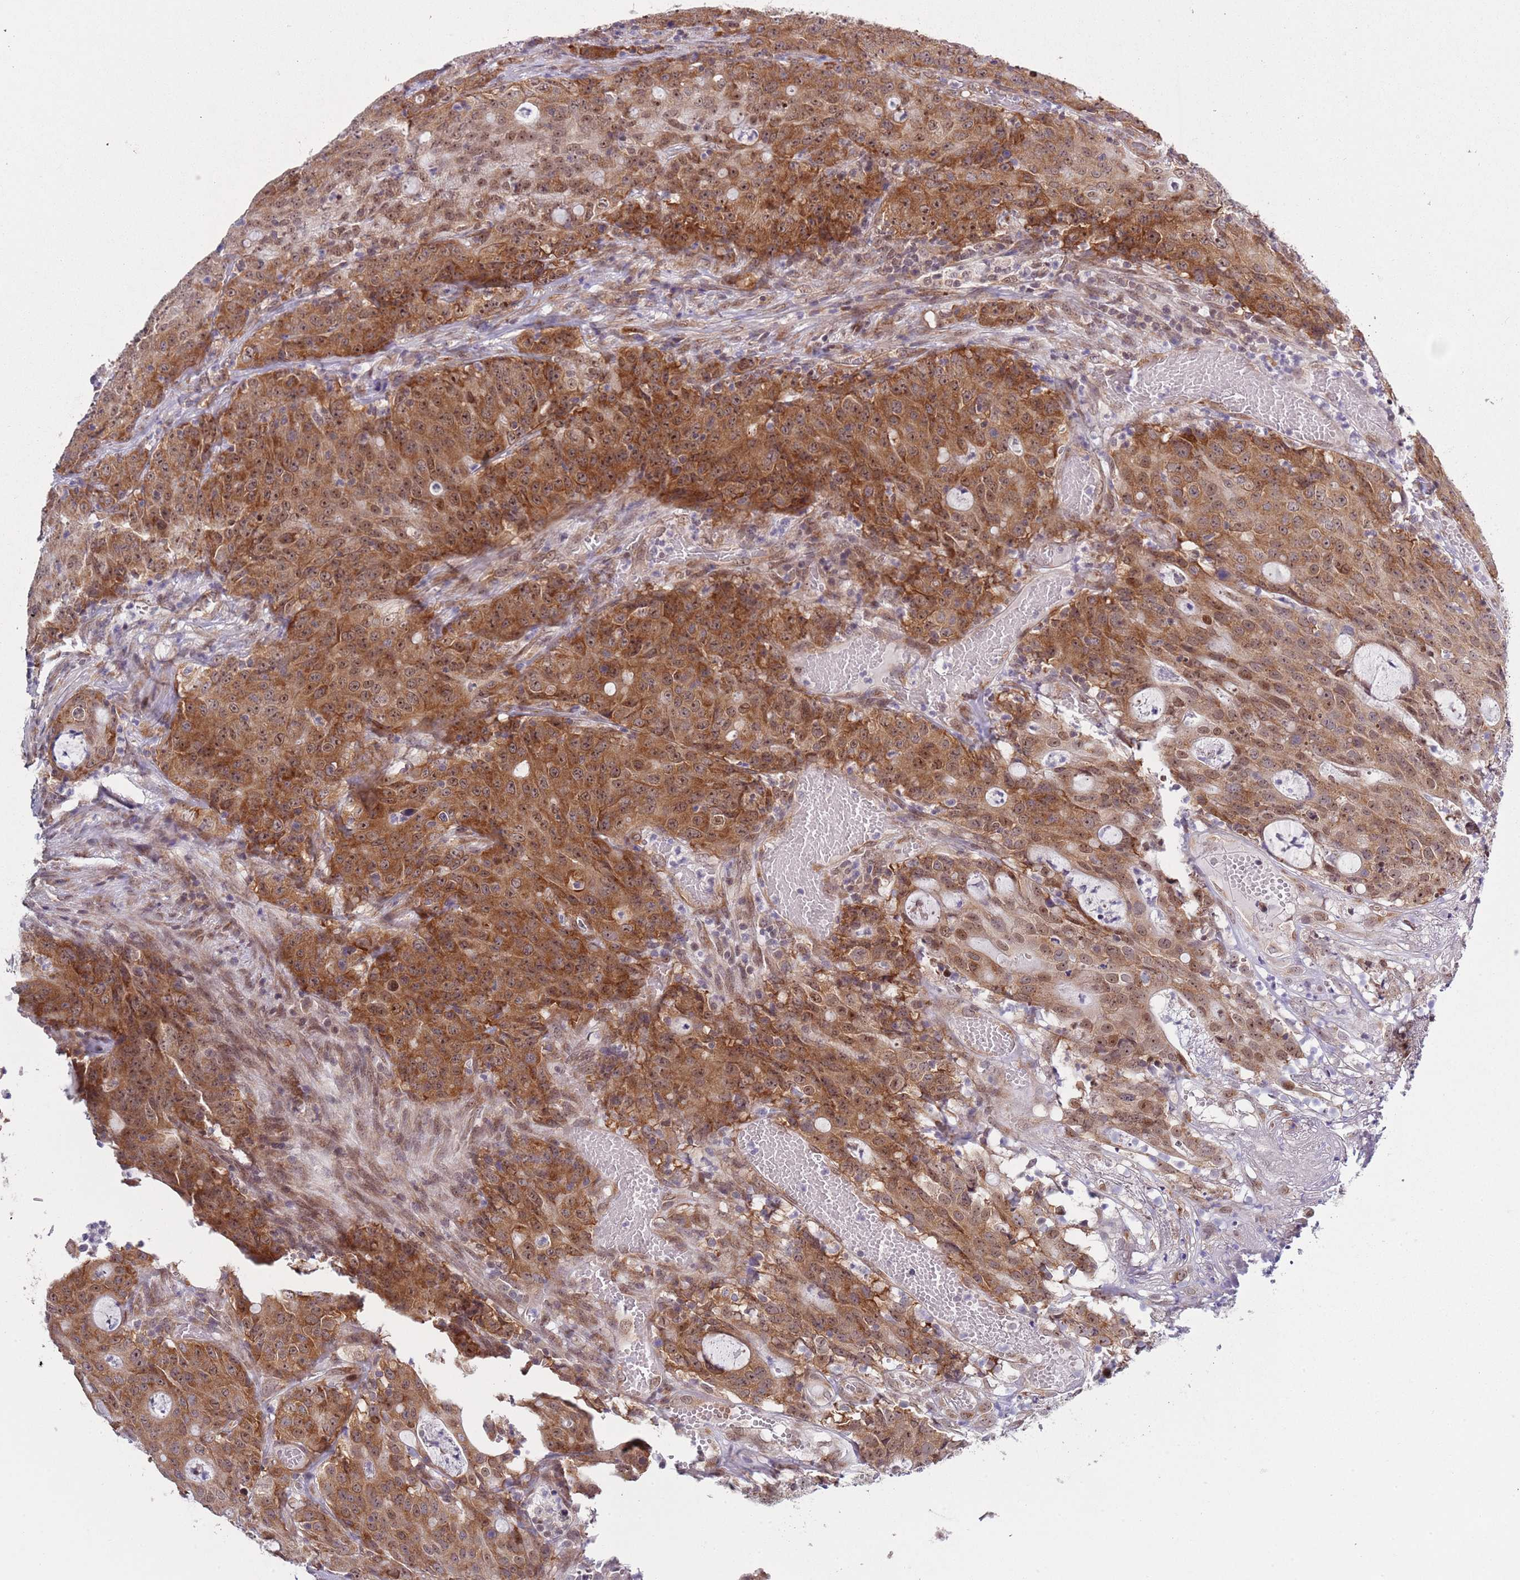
{"staining": {"intensity": "moderate", "quantity": ">75%", "location": "cytoplasmic/membranous,nuclear"}, "tissue": "colorectal cancer", "cell_type": "Tumor cells", "image_type": "cancer", "snomed": [{"axis": "morphology", "description": "Adenocarcinoma, NOS"}, {"axis": "topography", "description": "Colon"}], "caption": "IHC (DAB (3,3'-diaminobenzidine)) staining of human adenocarcinoma (colorectal) reveals moderate cytoplasmic/membranous and nuclear protein positivity in about >75% of tumor cells.", "gene": "SLC25A32", "patient": {"sex": "male", "age": 83}}